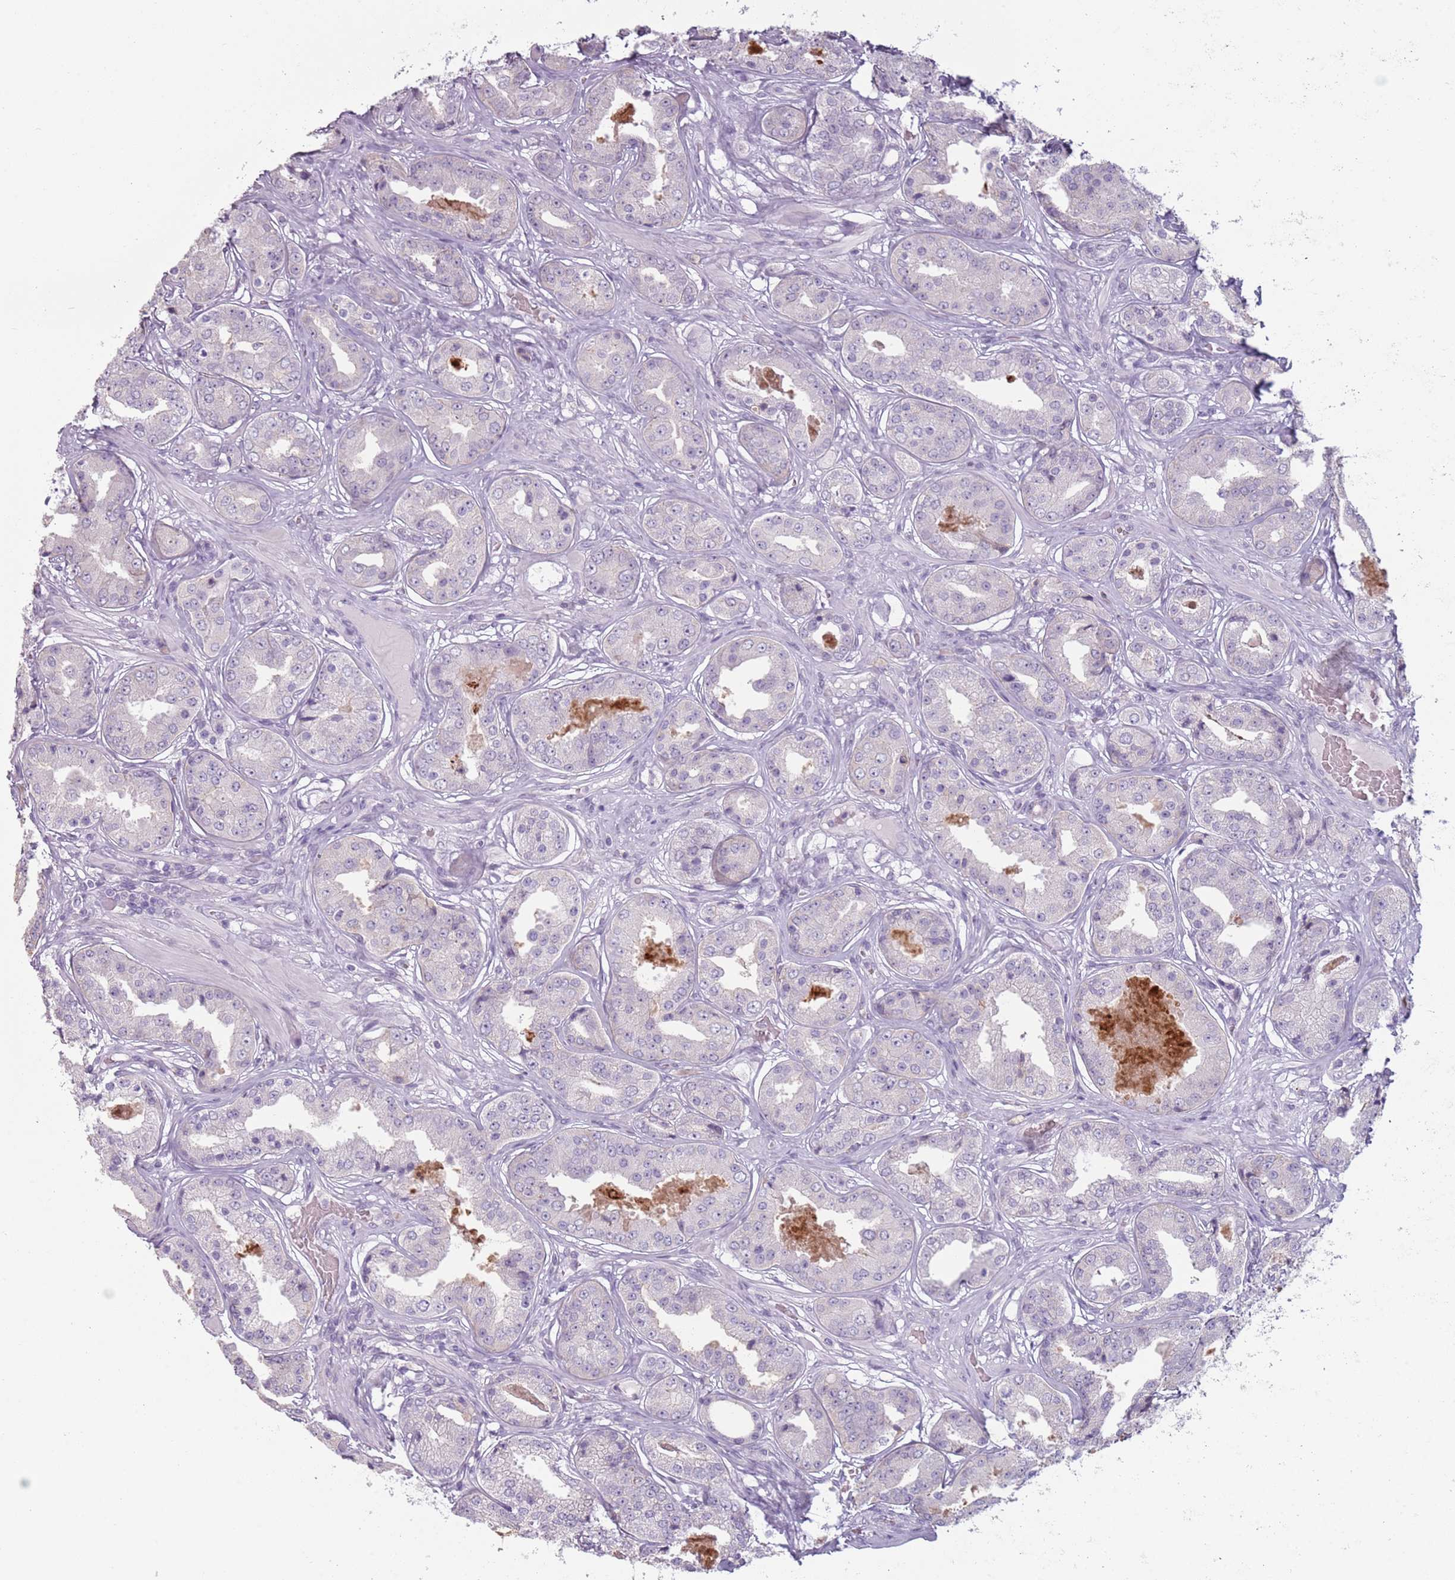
{"staining": {"intensity": "negative", "quantity": "none", "location": "none"}, "tissue": "prostate cancer", "cell_type": "Tumor cells", "image_type": "cancer", "snomed": [{"axis": "morphology", "description": "Adenocarcinoma, High grade"}, {"axis": "topography", "description": "Prostate"}], "caption": "Prostate high-grade adenocarcinoma was stained to show a protein in brown. There is no significant positivity in tumor cells. The staining is performed using DAB (3,3'-diaminobenzidine) brown chromogen with nuclei counter-stained in using hematoxylin.", "gene": "PIEZO1", "patient": {"sex": "male", "age": 63}}